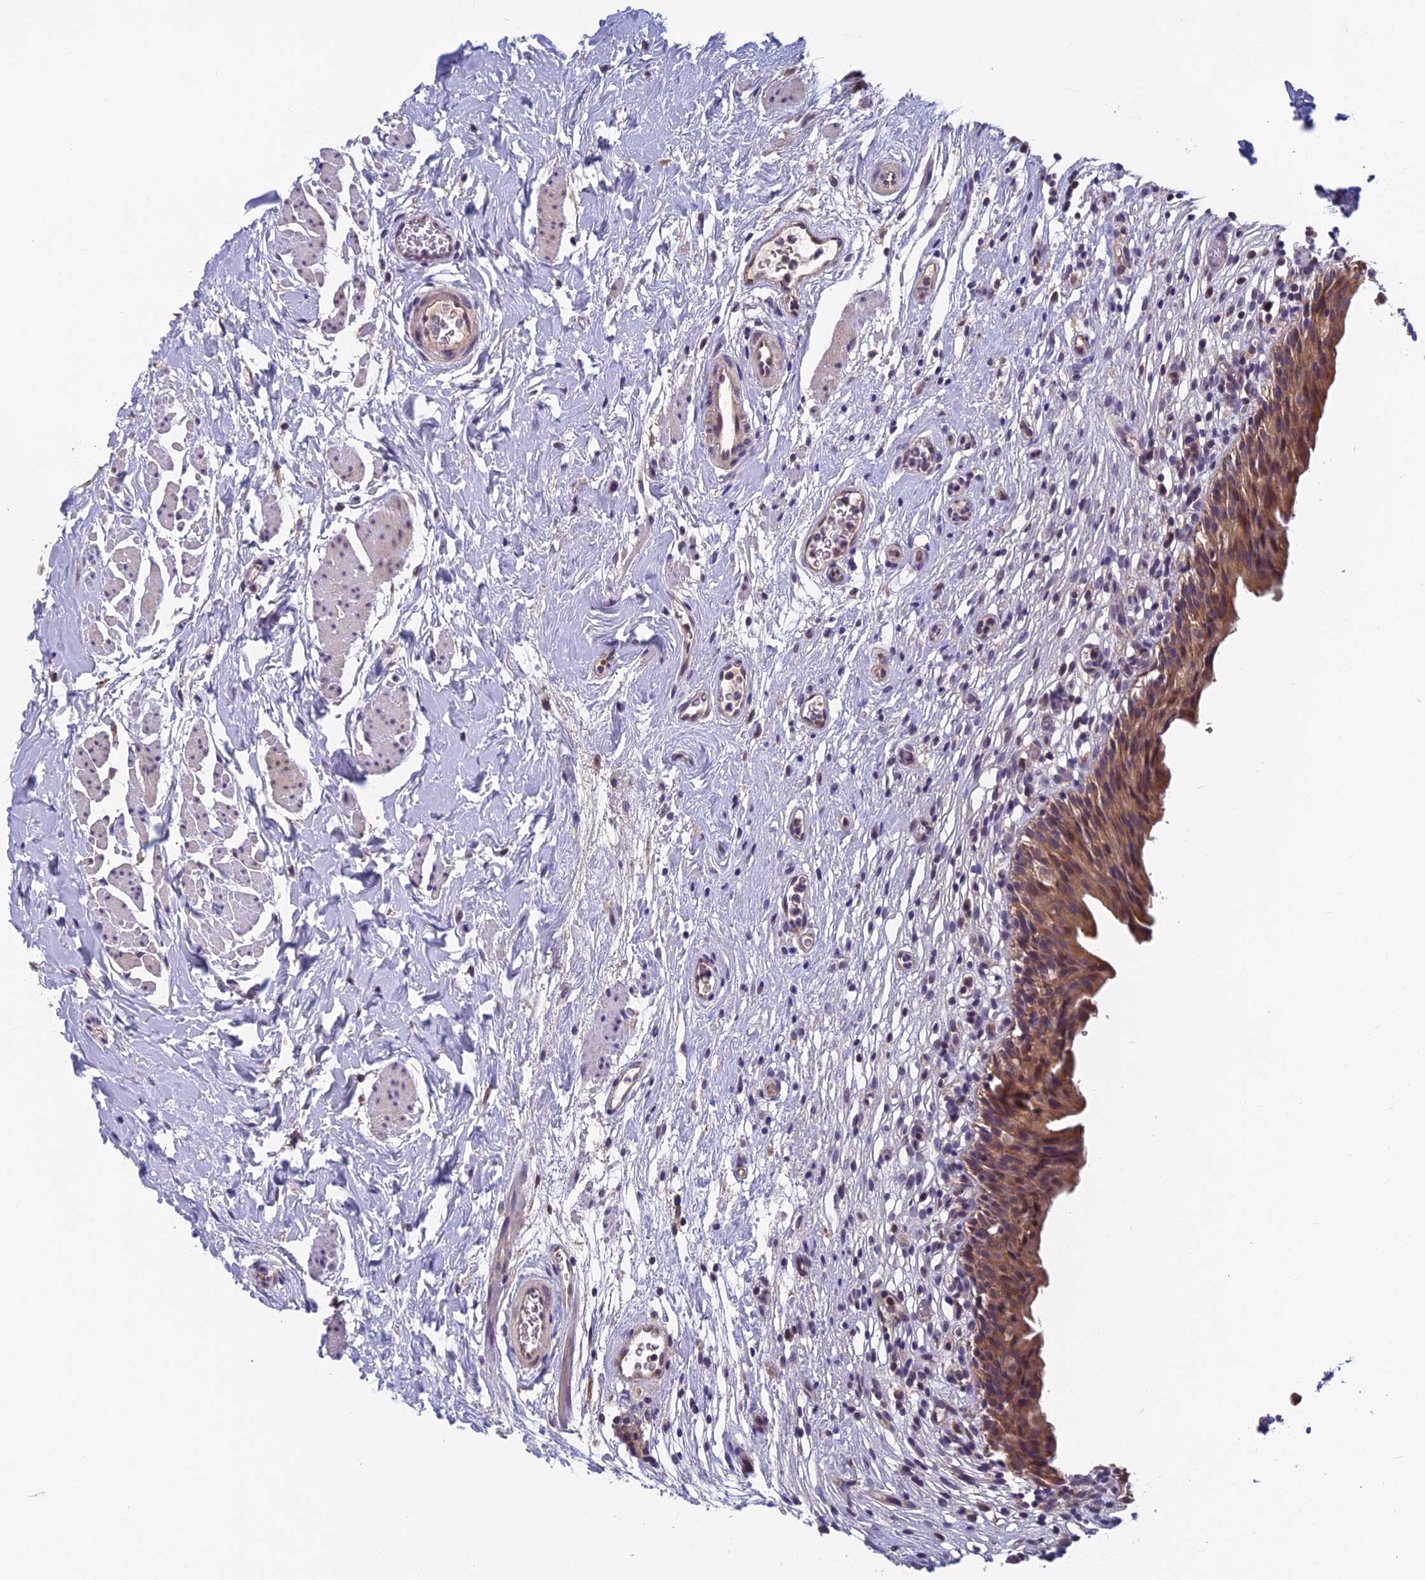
{"staining": {"intensity": "moderate", "quantity": ">75%", "location": "cytoplasmic/membranous"}, "tissue": "urinary bladder", "cell_type": "Urothelial cells", "image_type": "normal", "snomed": [{"axis": "morphology", "description": "Normal tissue, NOS"}, {"axis": "morphology", "description": "Inflammation, NOS"}, {"axis": "topography", "description": "Urinary bladder"}], "caption": "Normal urinary bladder reveals moderate cytoplasmic/membranous expression in about >75% of urothelial cells.", "gene": "HECA", "patient": {"sex": "male", "age": 63}}